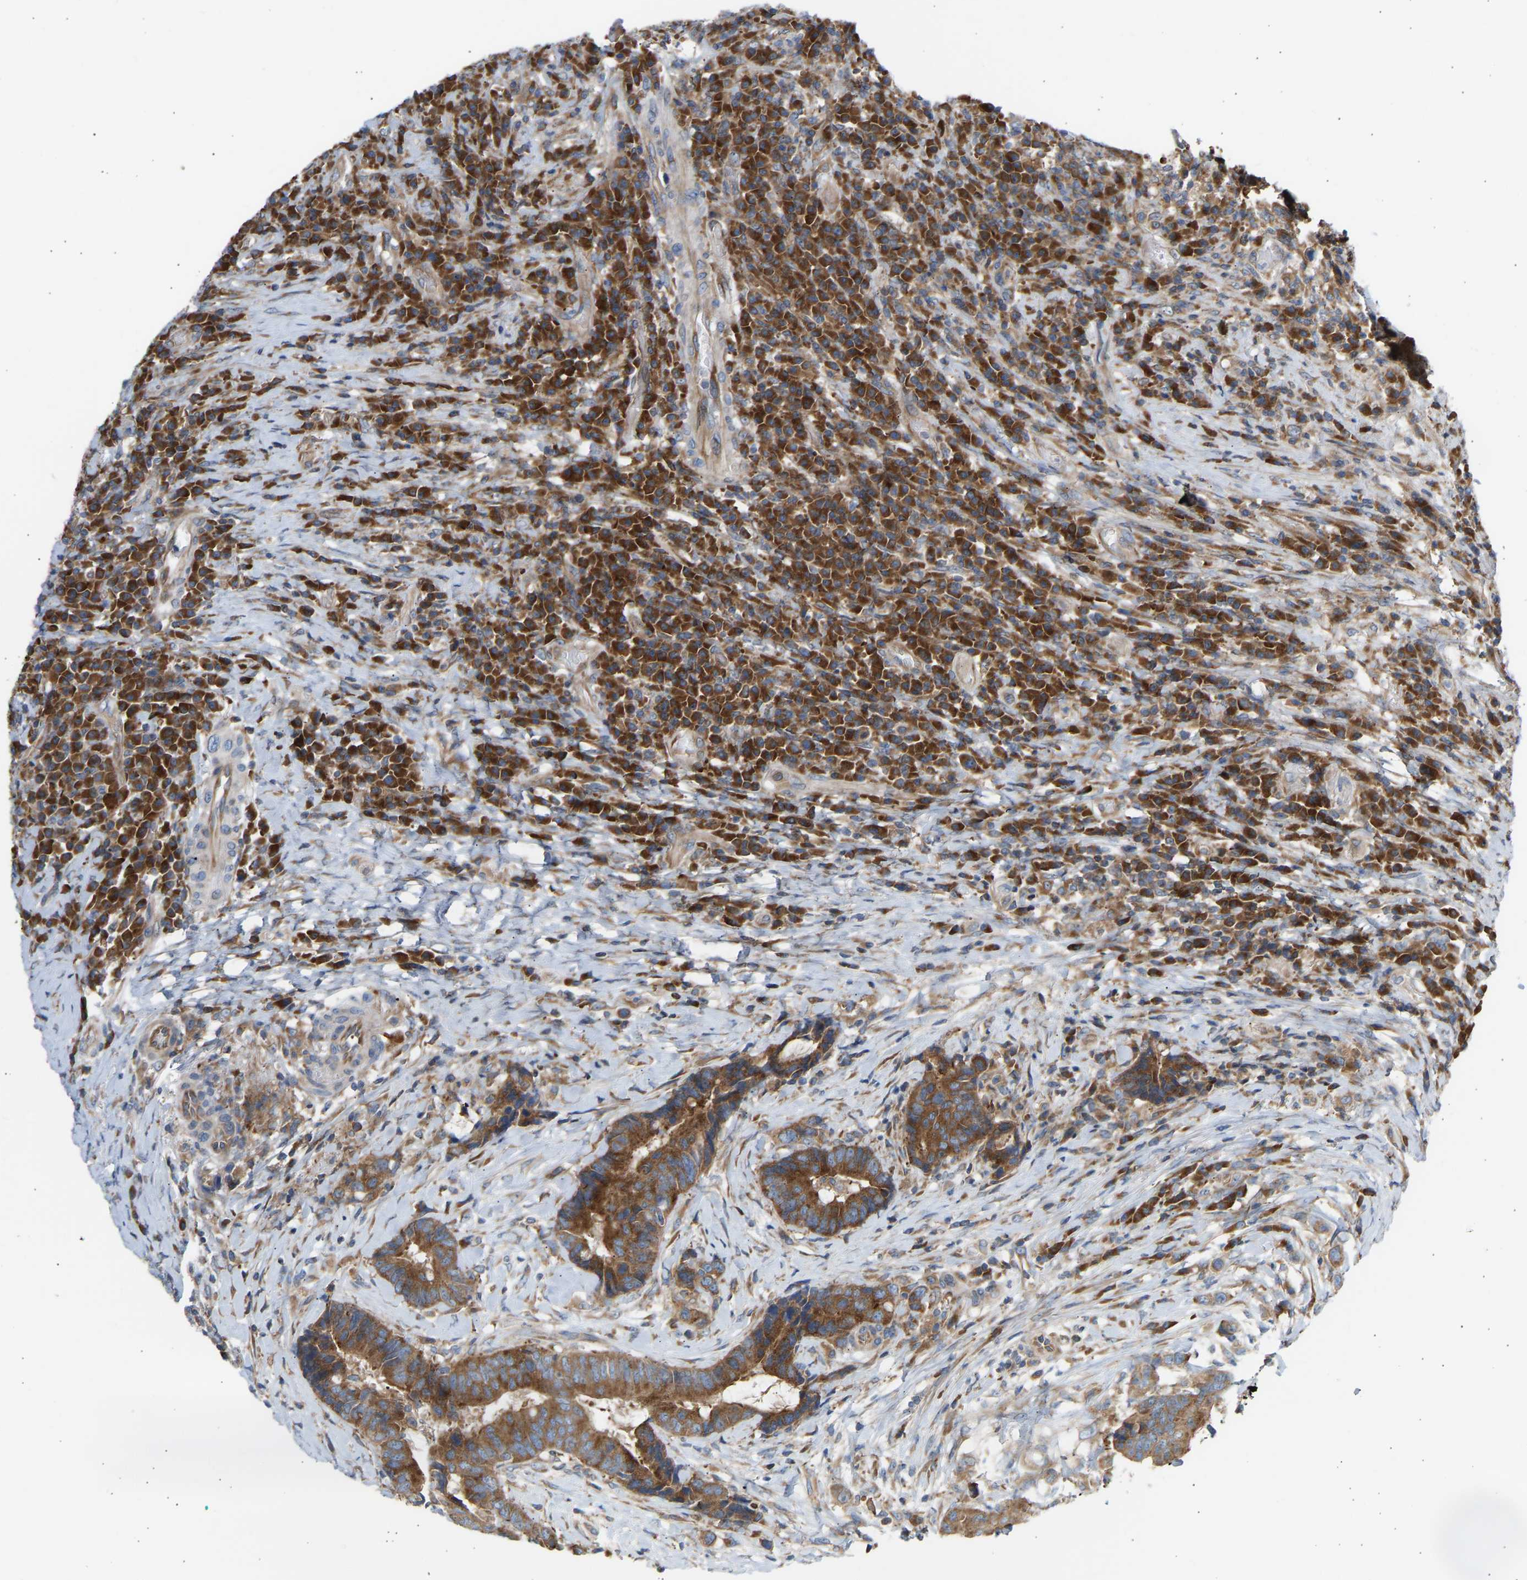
{"staining": {"intensity": "strong", "quantity": ">75%", "location": "cytoplasmic/membranous"}, "tissue": "colorectal cancer", "cell_type": "Tumor cells", "image_type": "cancer", "snomed": [{"axis": "morphology", "description": "Adenocarcinoma, NOS"}, {"axis": "topography", "description": "Rectum"}, {"axis": "topography", "description": "Anal"}], "caption": "Brown immunohistochemical staining in human colorectal adenocarcinoma demonstrates strong cytoplasmic/membranous staining in approximately >75% of tumor cells.", "gene": "GCN1", "patient": {"sex": "female", "age": 89}}